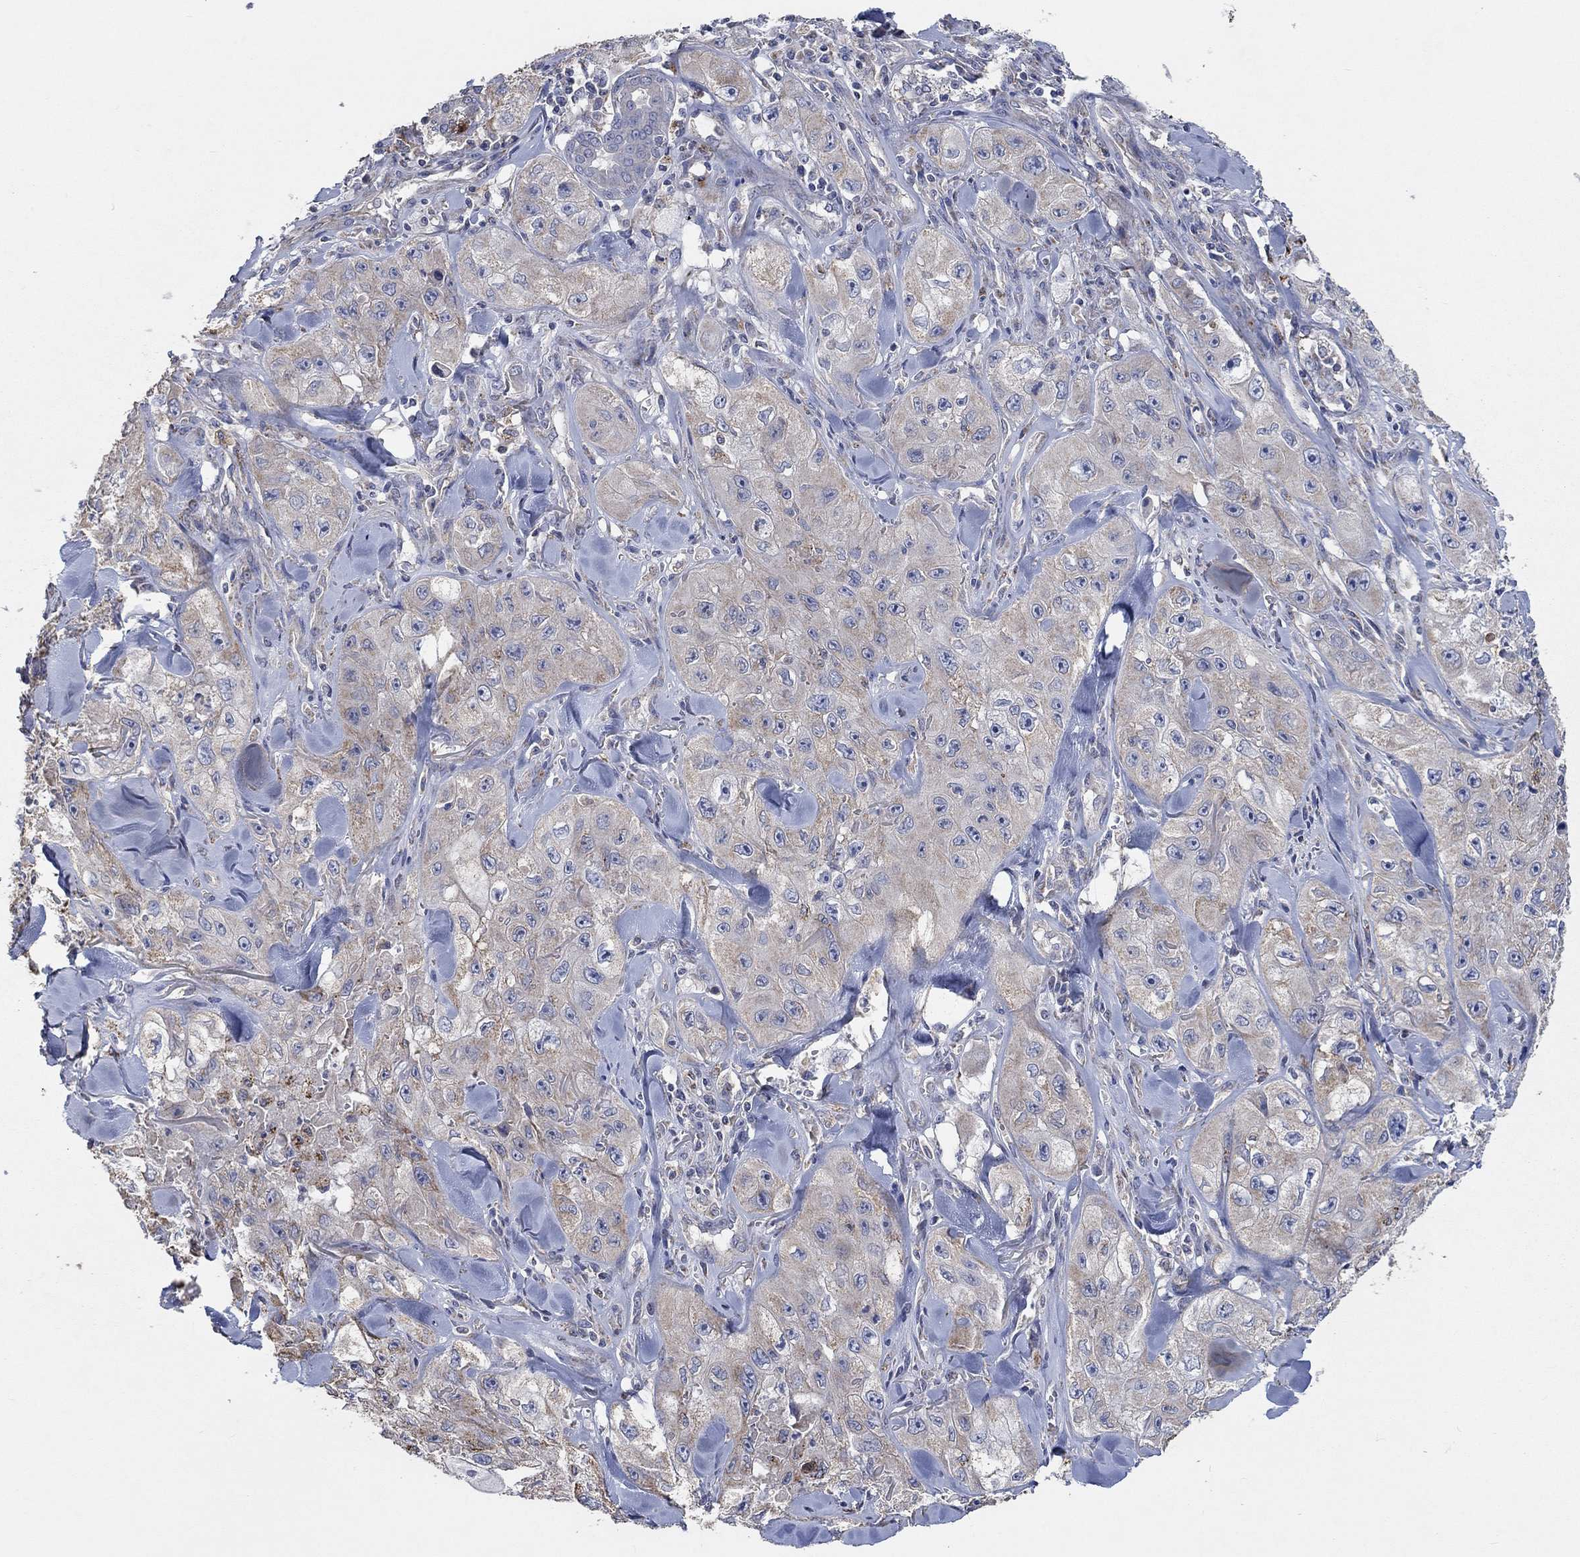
{"staining": {"intensity": "negative", "quantity": "none", "location": "none"}, "tissue": "skin cancer", "cell_type": "Tumor cells", "image_type": "cancer", "snomed": [{"axis": "morphology", "description": "Squamous cell carcinoma, NOS"}, {"axis": "topography", "description": "Skin"}, {"axis": "topography", "description": "Subcutis"}], "caption": "Human skin cancer (squamous cell carcinoma) stained for a protein using immunohistochemistry (IHC) shows no positivity in tumor cells.", "gene": "UGT8", "patient": {"sex": "male", "age": 73}}